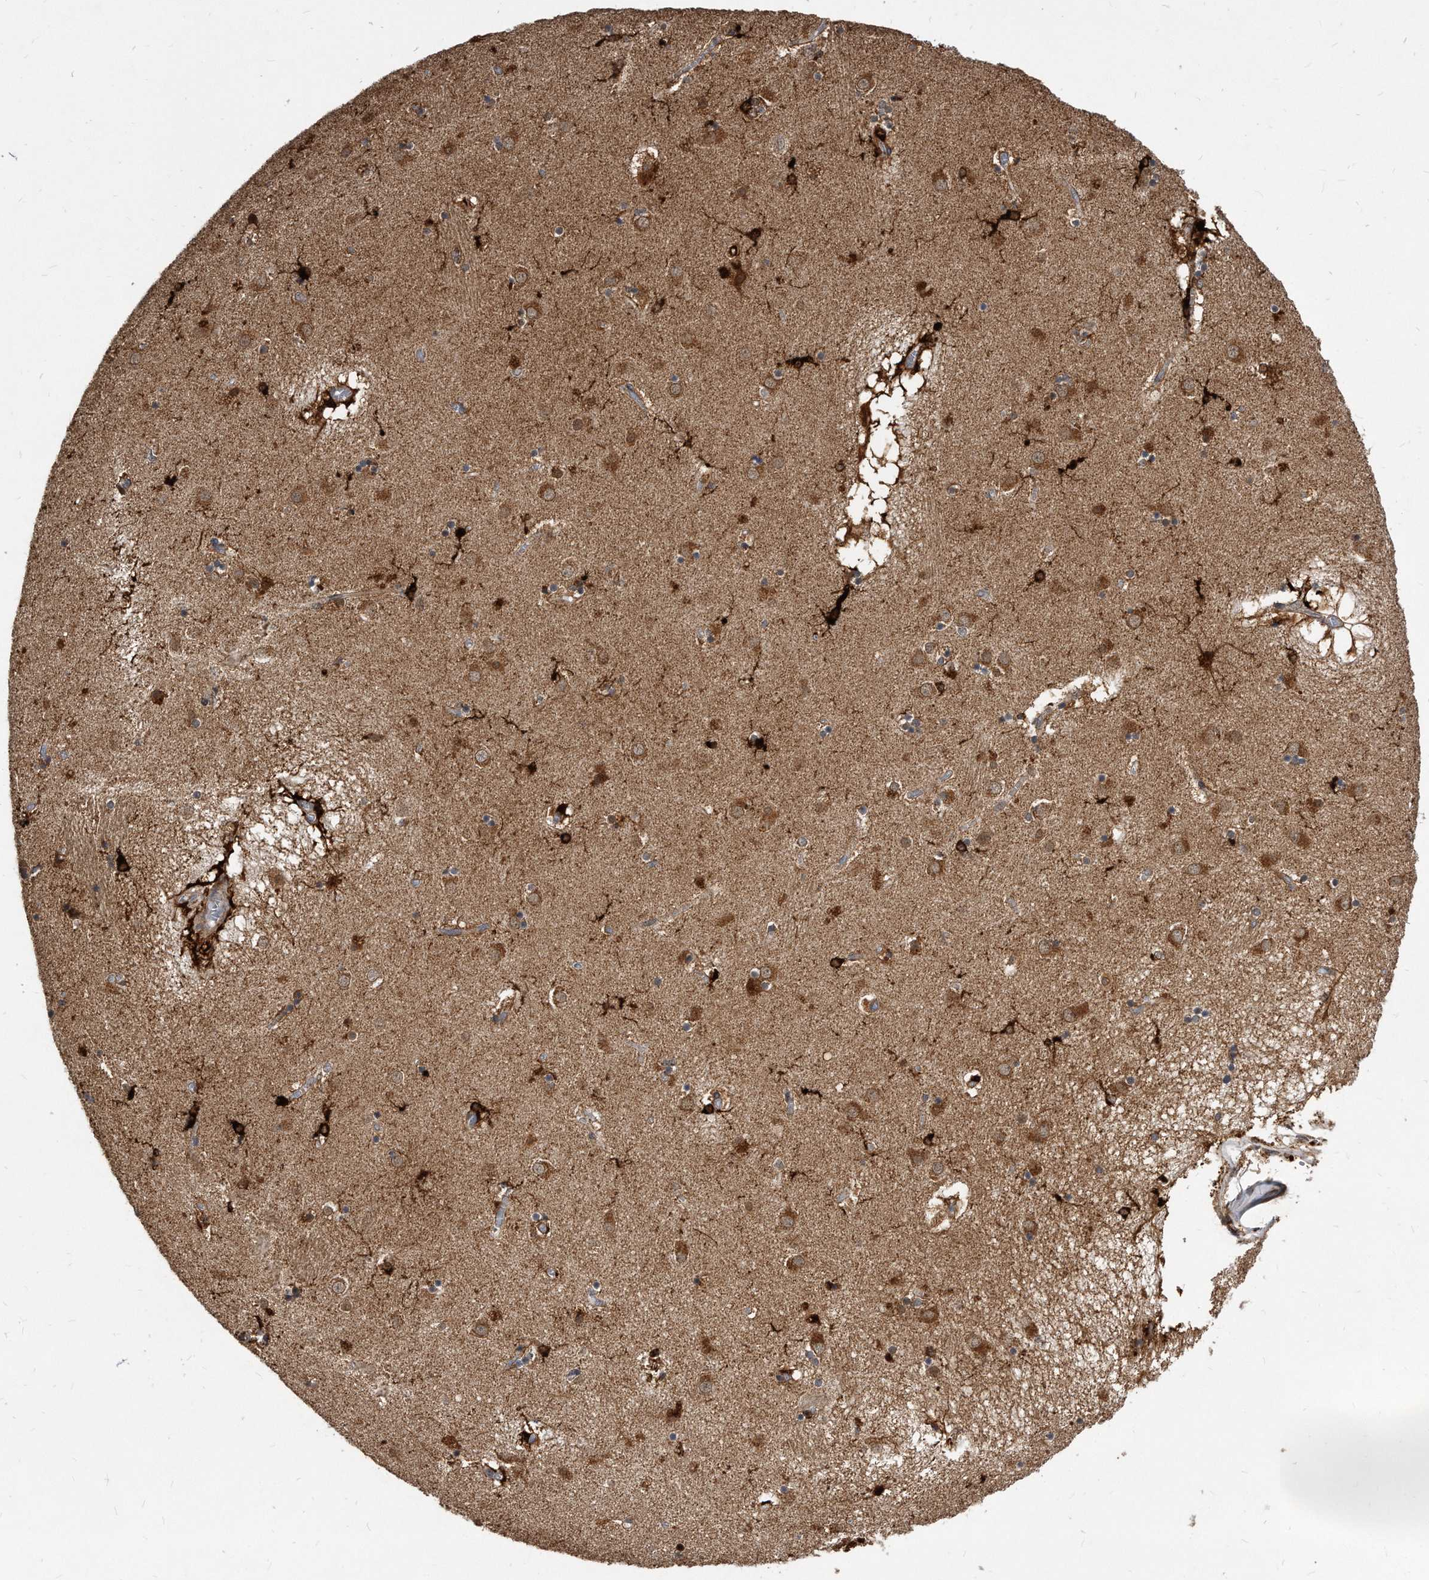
{"staining": {"intensity": "moderate", "quantity": "<25%", "location": "cytoplasmic/membranous"}, "tissue": "caudate", "cell_type": "Glial cells", "image_type": "normal", "snomed": [{"axis": "morphology", "description": "Normal tissue, NOS"}, {"axis": "topography", "description": "Lateral ventricle wall"}], "caption": "This histopathology image displays immunohistochemistry staining of benign human caudate, with low moderate cytoplasmic/membranous expression in about <25% of glial cells.", "gene": "SOBP", "patient": {"sex": "male", "age": 70}}